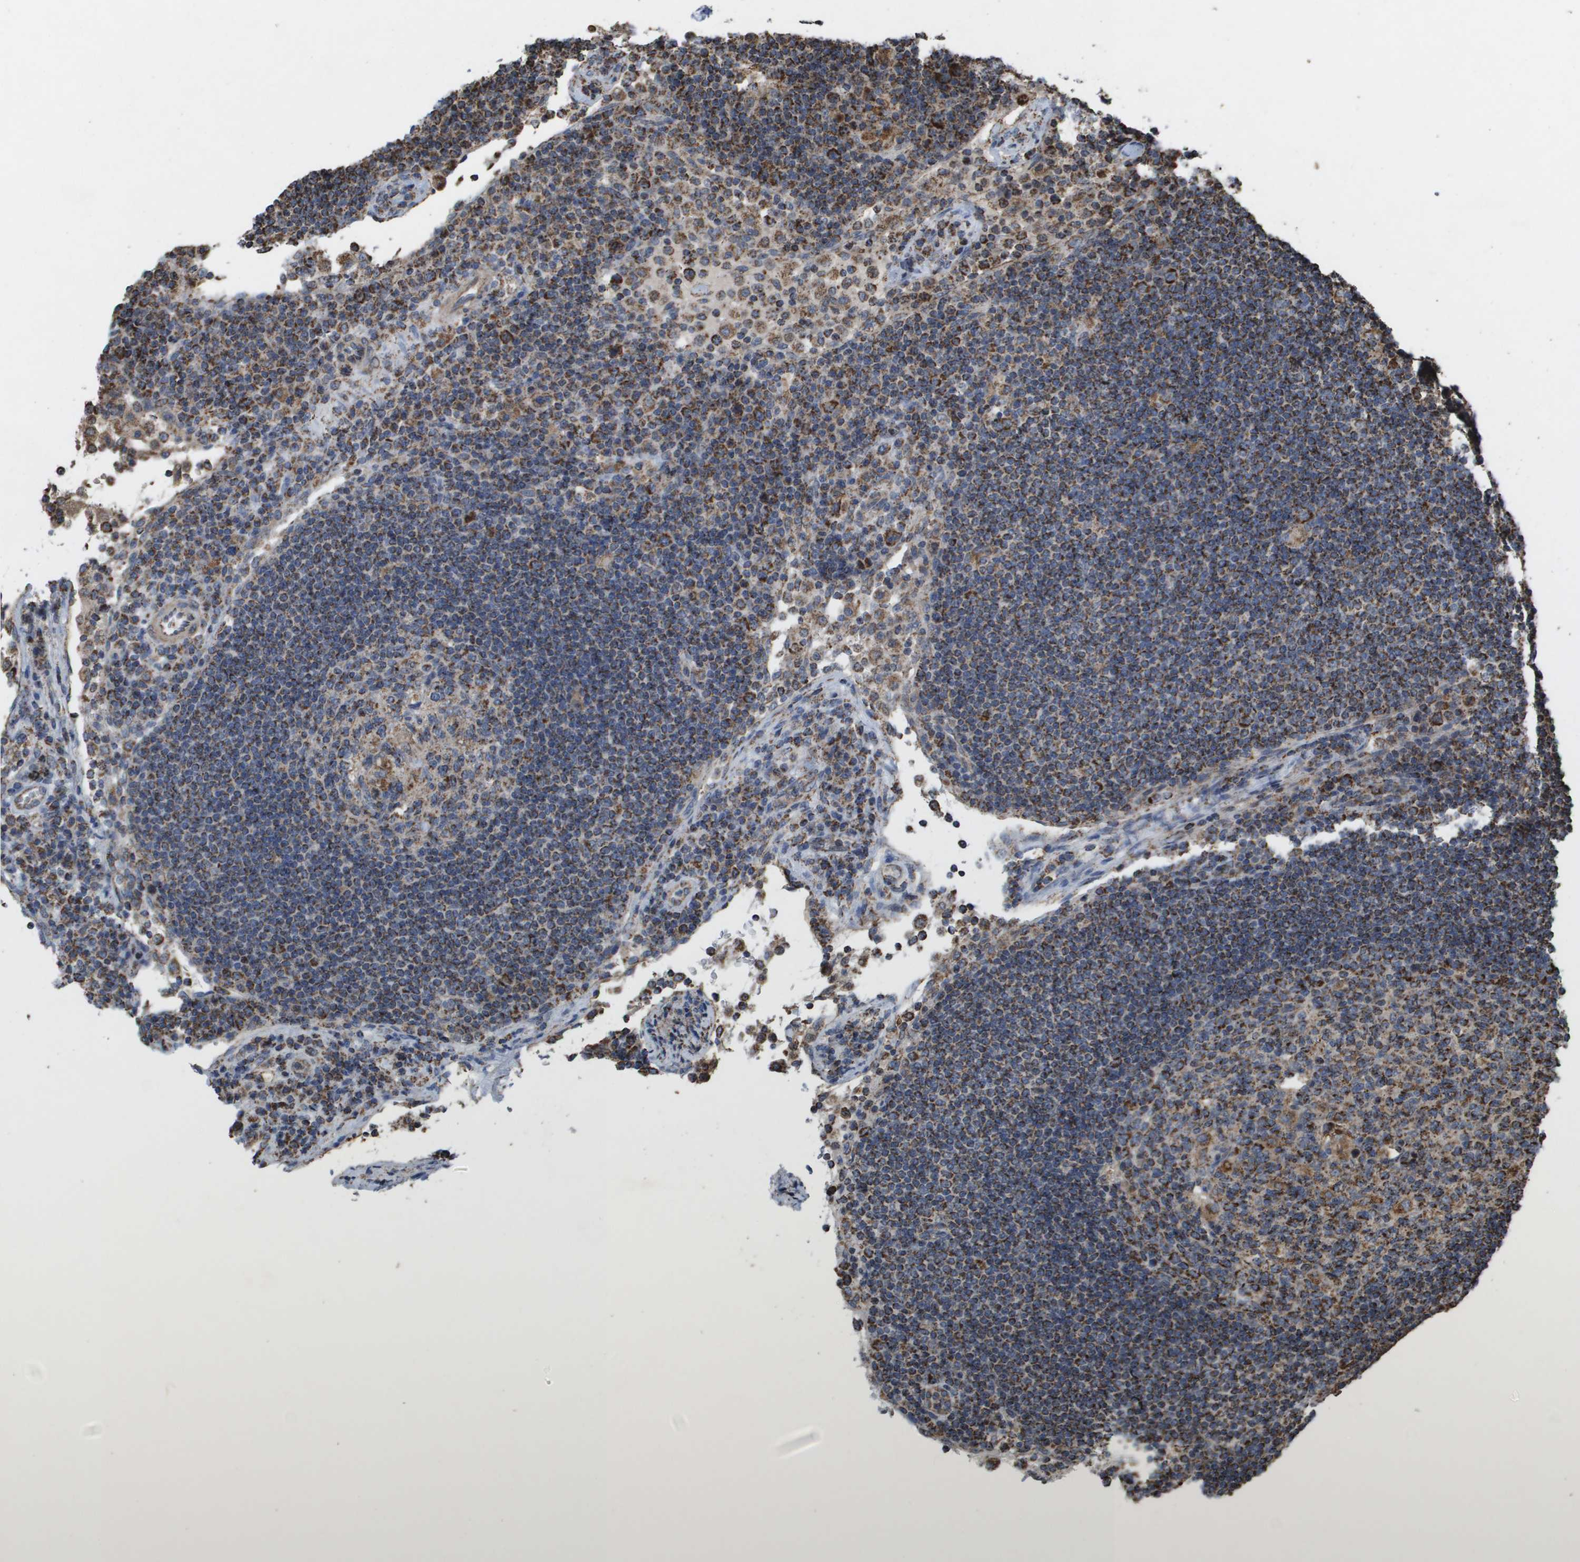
{"staining": {"intensity": "moderate", "quantity": ">75%", "location": "cytoplasmic/membranous"}, "tissue": "lymph node", "cell_type": "Germinal center cells", "image_type": "normal", "snomed": [{"axis": "morphology", "description": "Normal tissue, NOS"}, {"axis": "topography", "description": "Lymph node"}], "caption": "A micrograph showing moderate cytoplasmic/membranous staining in about >75% of germinal center cells in benign lymph node, as visualized by brown immunohistochemical staining.", "gene": "HSPE1", "patient": {"sex": "female", "age": 53}}